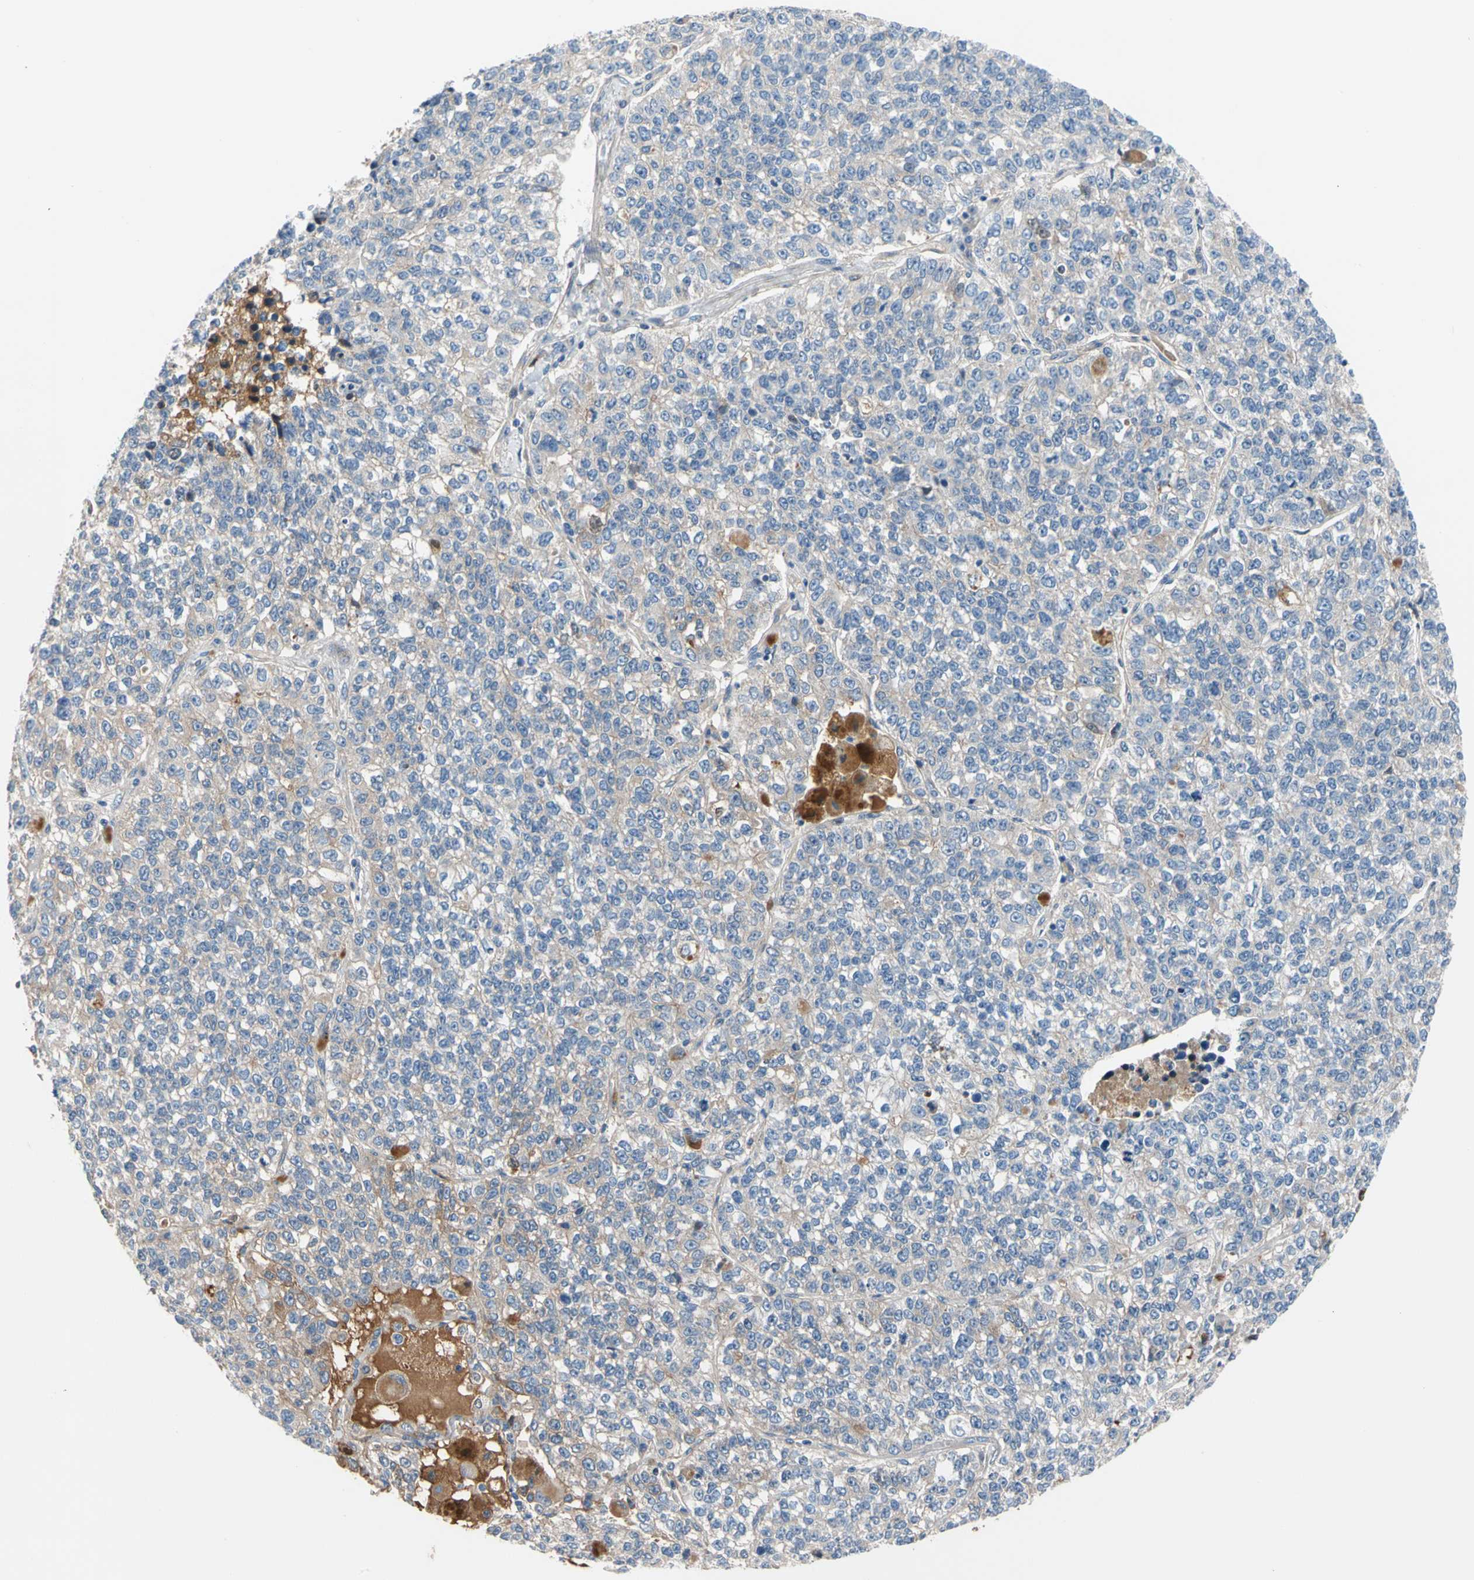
{"staining": {"intensity": "weak", "quantity": "<25%", "location": "cytoplasmic/membranous"}, "tissue": "lung cancer", "cell_type": "Tumor cells", "image_type": "cancer", "snomed": [{"axis": "morphology", "description": "Adenocarcinoma, NOS"}, {"axis": "topography", "description": "Lung"}], "caption": "Immunohistochemistry (IHC) of lung adenocarcinoma exhibits no staining in tumor cells.", "gene": "ENTREP3", "patient": {"sex": "male", "age": 49}}